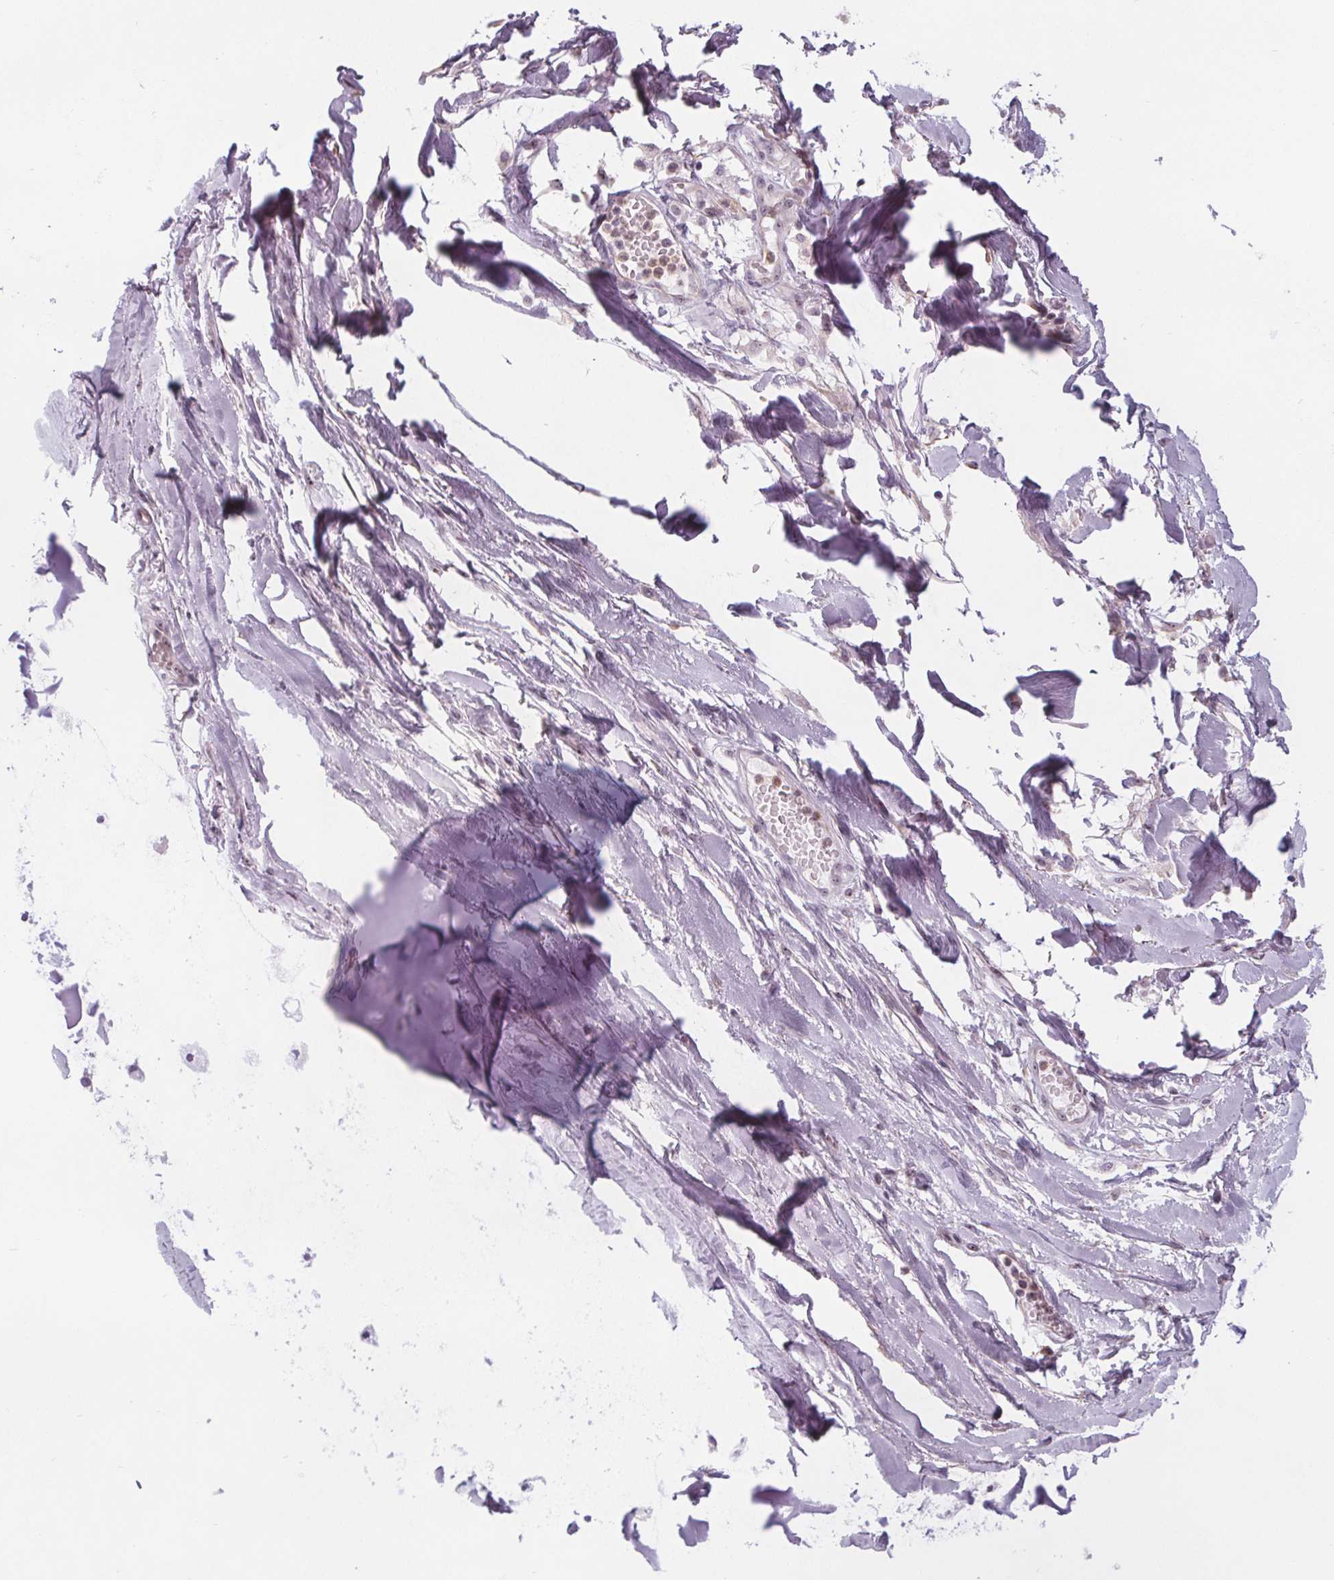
{"staining": {"intensity": "weak", "quantity": "<25%", "location": "nuclear"}, "tissue": "adipose tissue", "cell_type": "Adipocytes", "image_type": "normal", "snomed": [{"axis": "morphology", "description": "Normal tissue, NOS"}, {"axis": "topography", "description": "Cartilage tissue"}, {"axis": "topography", "description": "Nasopharynx"}, {"axis": "topography", "description": "Thyroid gland"}], "caption": "There is no significant staining in adipocytes of adipose tissue. (Stains: DAB (3,3'-diaminobenzidine) immunohistochemistry (IHC) with hematoxylin counter stain, Microscopy: brightfield microscopy at high magnification).", "gene": "NOLC1", "patient": {"sex": "male", "age": 63}}